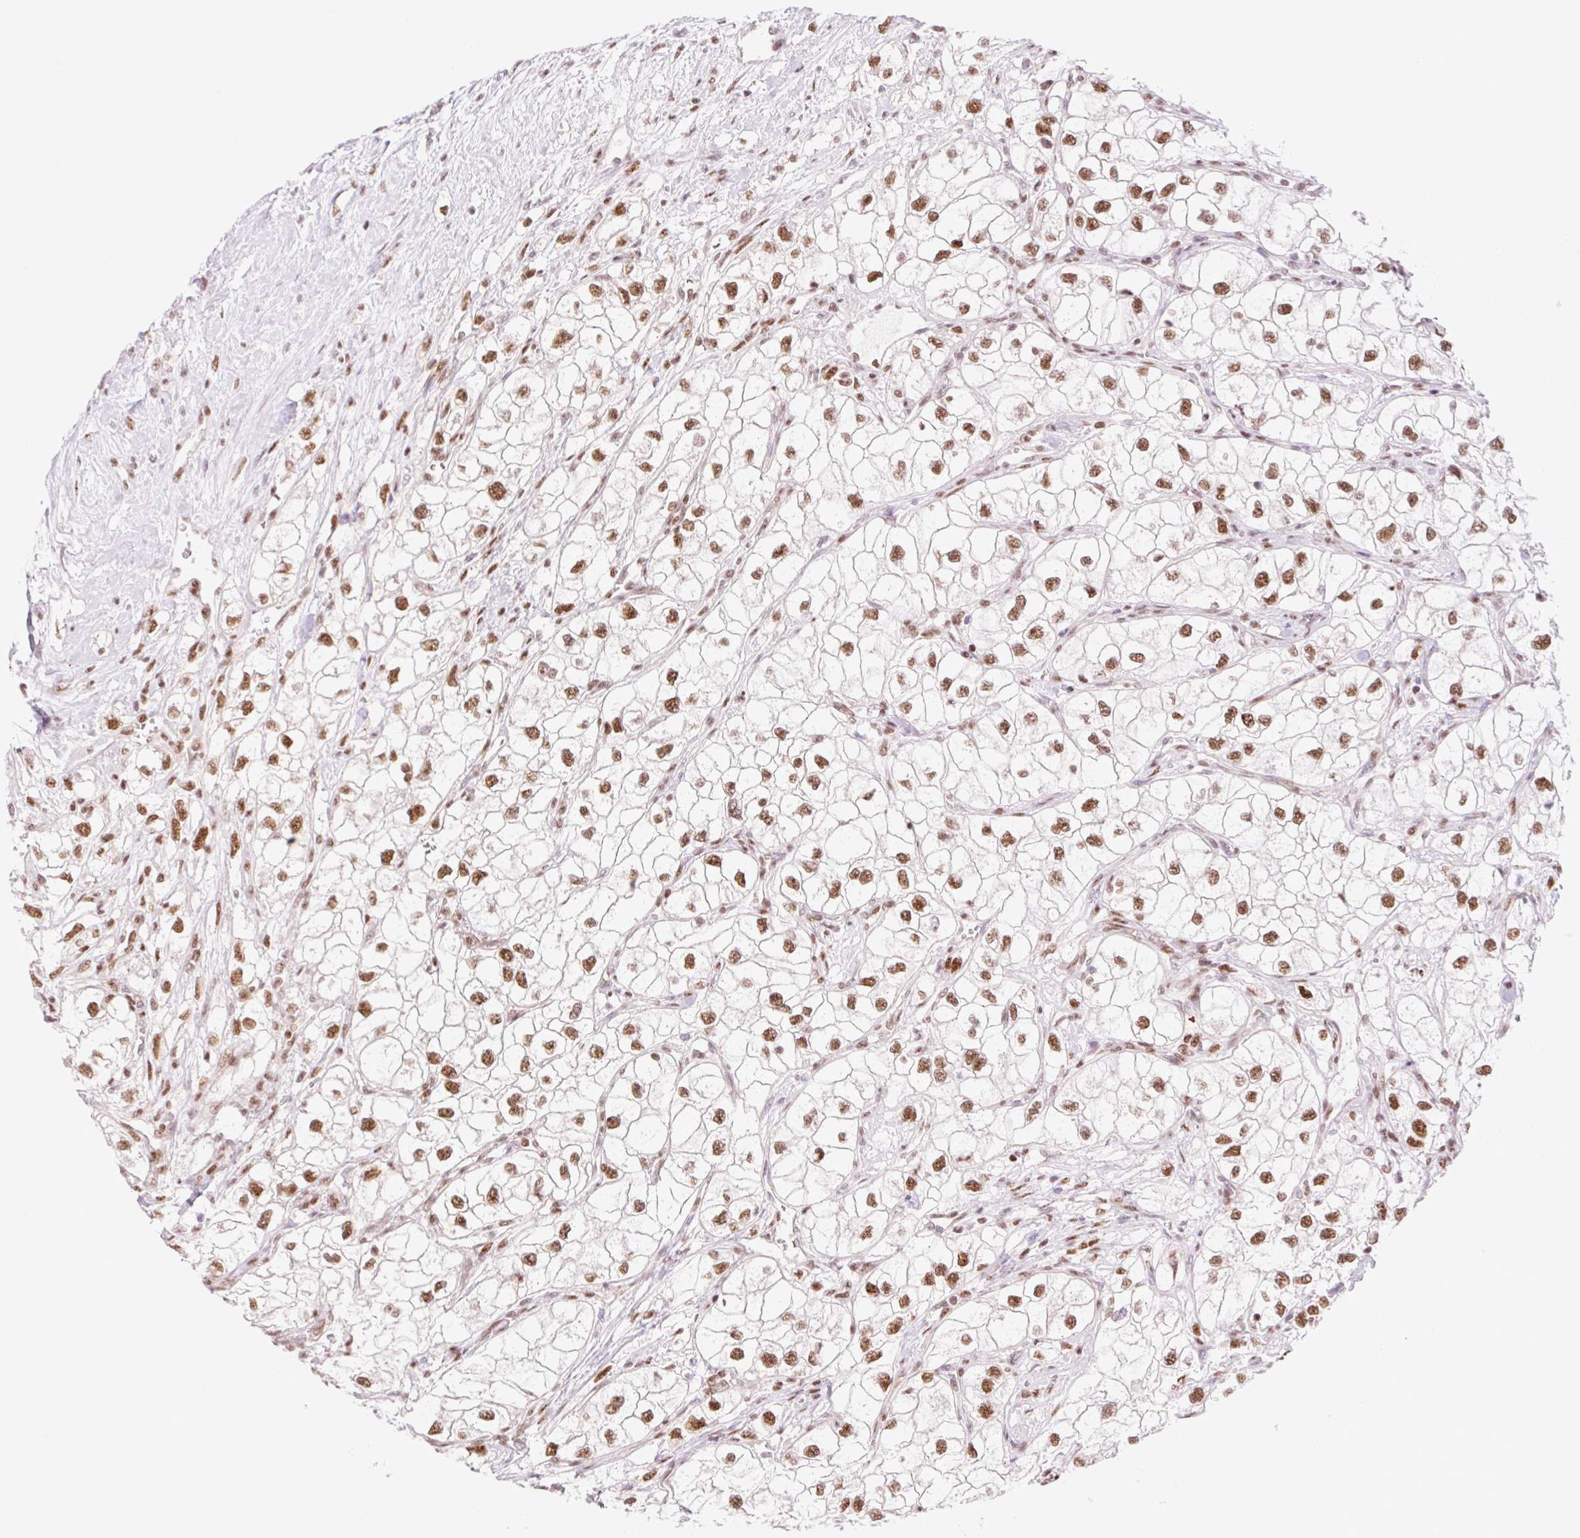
{"staining": {"intensity": "moderate", "quantity": ">75%", "location": "nuclear"}, "tissue": "renal cancer", "cell_type": "Tumor cells", "image_type": "cancer", "snomed": [{"axis": "morphology", "description": "Adenocarcinoma, NOS"}, {"axis": "topography", "description": "Kidney"}], "caption": "An IHC micrograph of tumor tissue is shown. Protein staining in brown highlights moderate nuclear positivity in renal cancer (adenocarcinoma) within tumor cells.", "gene": "PRDM11", "patient": {"sex": "male", "age": 59}}